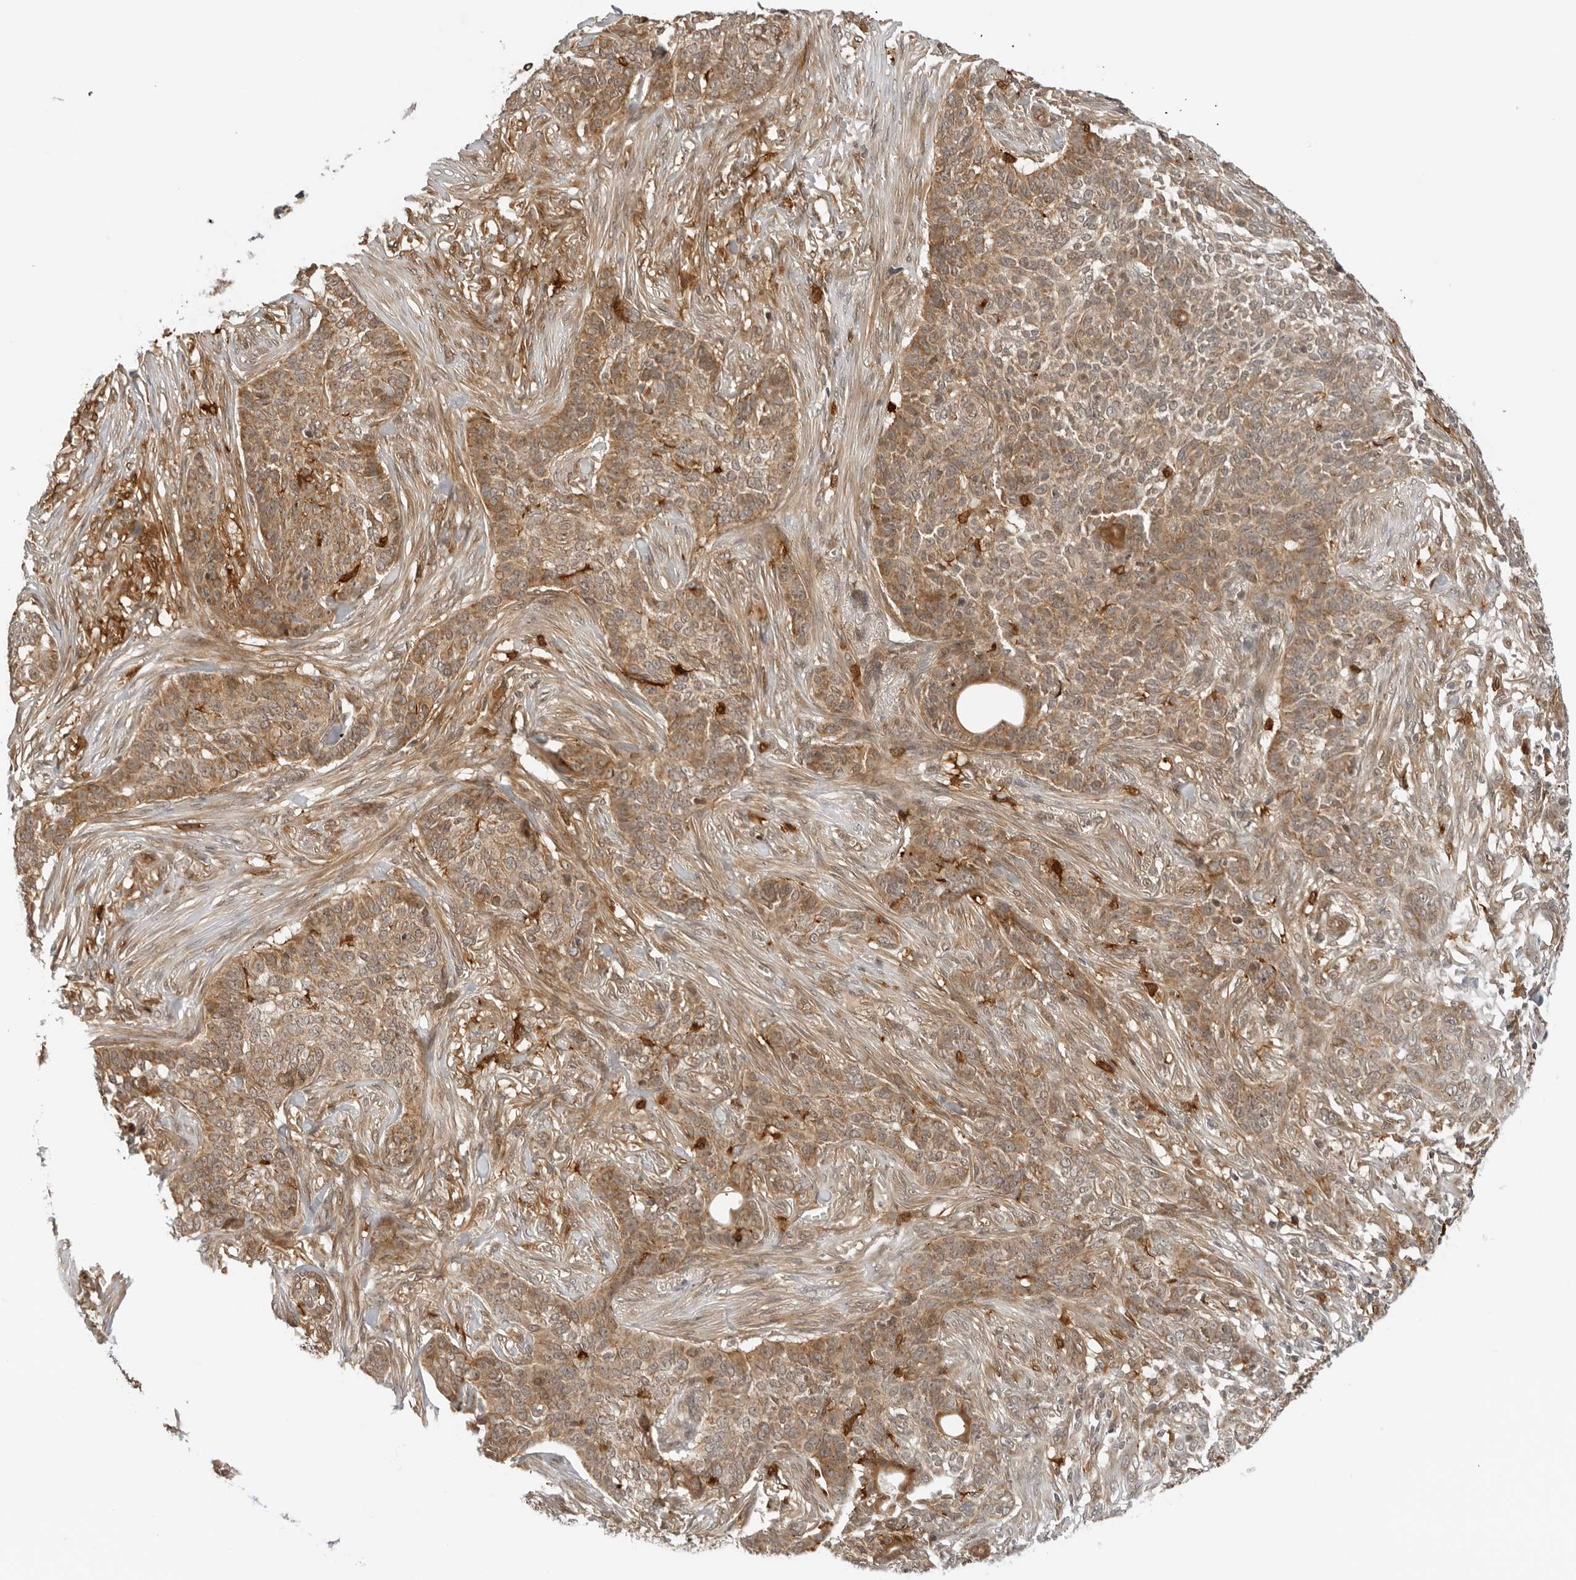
{"staining": {"intensity": "moderate", "quantity": ">75%", "location": "cytoplasmic/membranous"}, "tissue": "skin cancer", "cell_type": "Tumor cells", "image_type": "cancer", "snomed": [{"axis": "morphology", "description": "Basal cell carcinoma"}, {"axis": "topography", "description": "Skin"}], "caption": "DAB (3,3'-diaminobenzidine) immunohistochemical staining of skin cancer displays moderate cytoplasmic/membranous protein positivity in approximately >75% of tumor cells.", "gene": "RC3H1", "patient": {"sex": "male", "age": 85}}